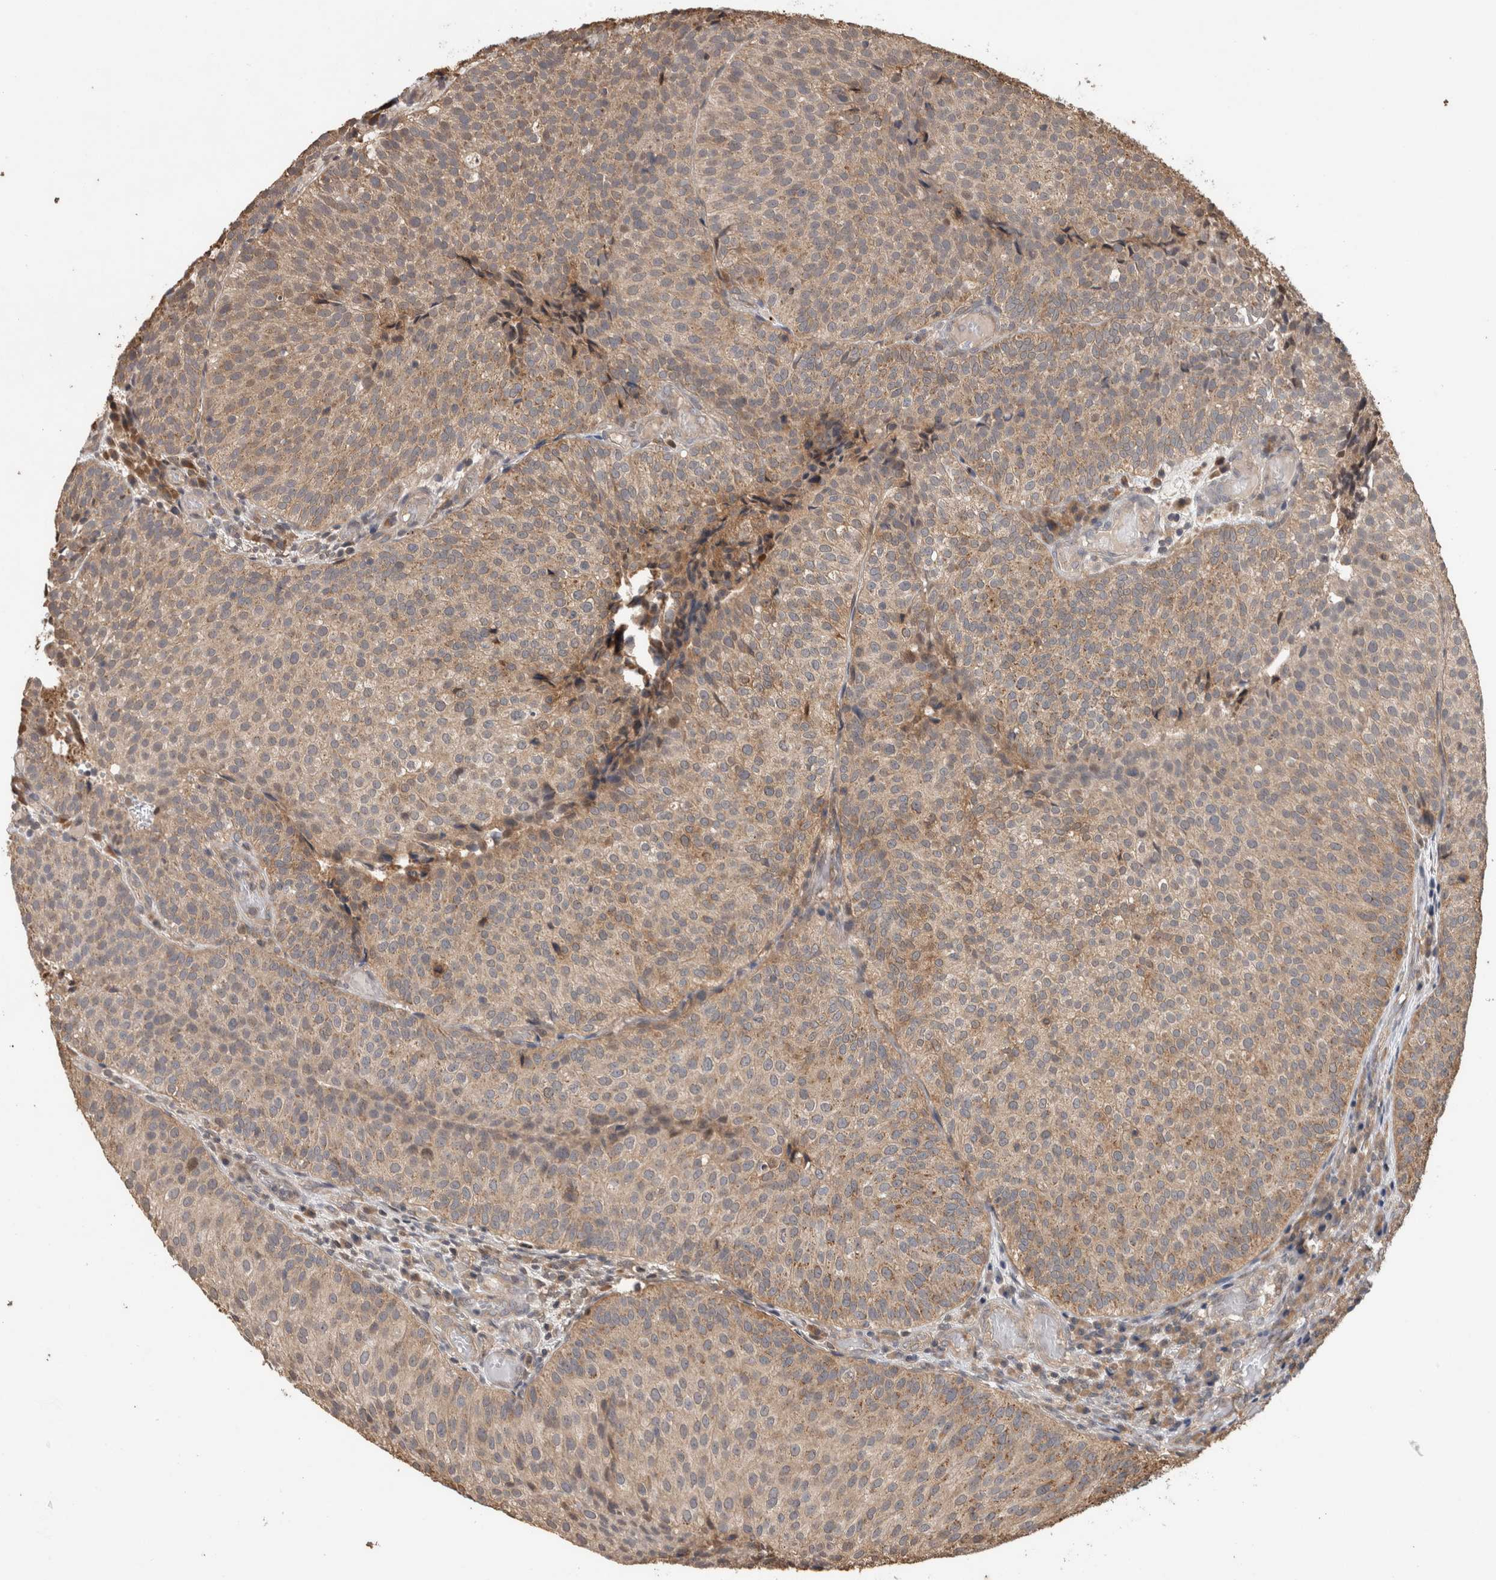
{"staining": {"intensity": "weak", "quantity": "25%-75%", "location": "cytoplasmic/membranous"}, "tissue": "urothelial cancer", "cell_type": "Tumor cells", "image_type": "cancer", "snomed": [{"axis": "morphology", "description": "Urothelial carcinoma, Low grade"}, {"axis": "topography", "description": "Urinary bladder"}], "caption": "Weak cytoplasmic/membranous positivity is seen in approximately 25%-75% of tumor cells in low-grade urothelial carcinoma.", "gene": "TRIM5", "patient": {"sex": "male", "age": 86}}